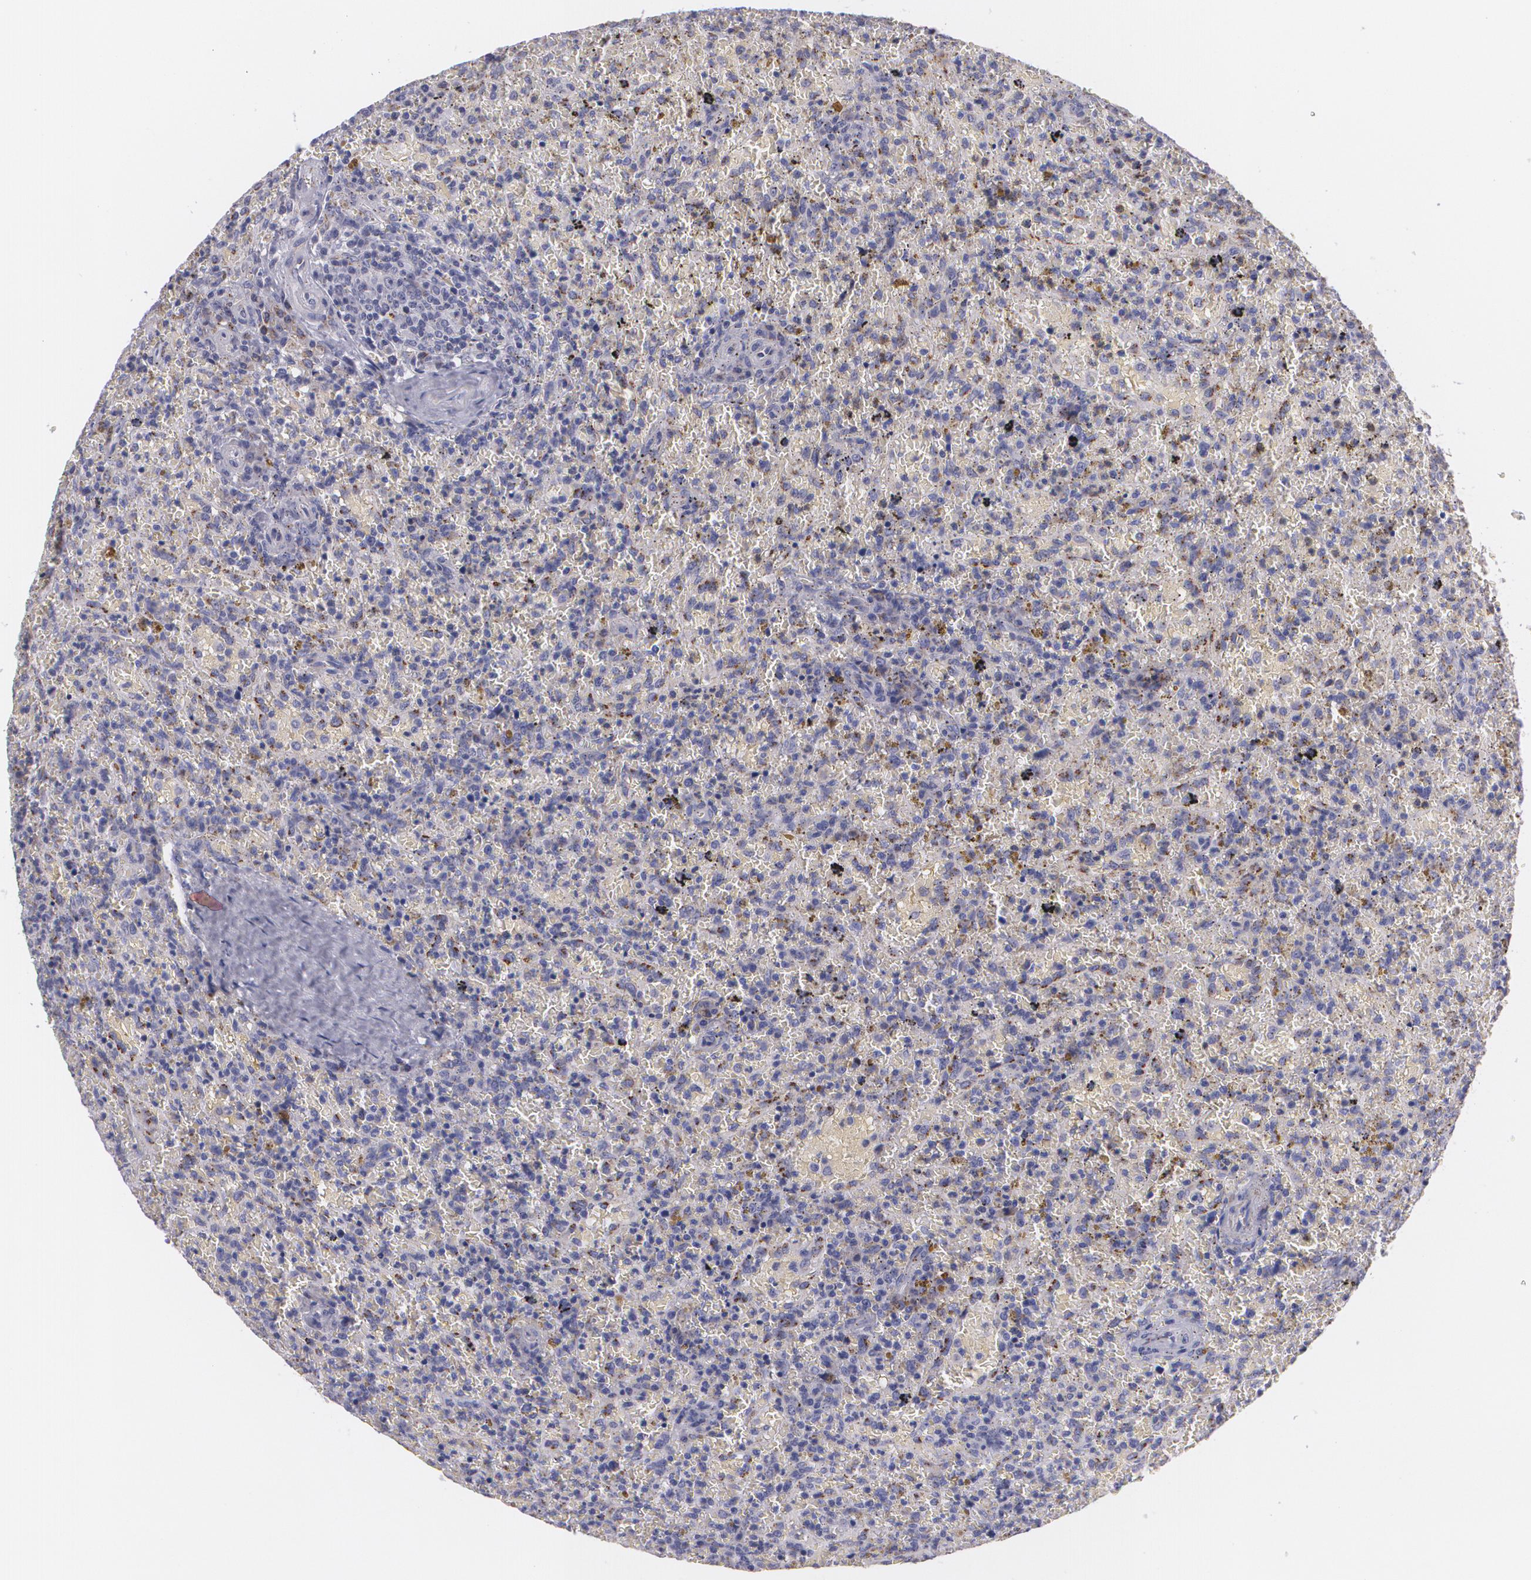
{"staining": {"intensity": "moderate", "quantity": "<25%", "location": "cytoplasmic/membranous"}, "tissue": "lymphoma", "cell_type": "Tumor cells", "image_type": "cancer", "snomed": [{"axis": "morphology", "description": "Malignant lymphoma, non-Hodgkin's type, High grade"}, {"axis": "topography", "description": "Spleen"}, {"axis": "topography", "description": "Lymph node"}], "caption": "Immunohistochemistry (IHC) (DAB (3,3'-diaminobenzidine)) staining of lymphoma displays moderate cytoplasmic/membranous protein expression in approximately <25% of tumor cells. Using DAB (3,3'-diaminobenzidine) (brown) and hematoxylin (blue) stains, captured at high magnification using brightfield microscopy.", "gene": "CILK1", "patient": {"sex": "female", "age": 70}}